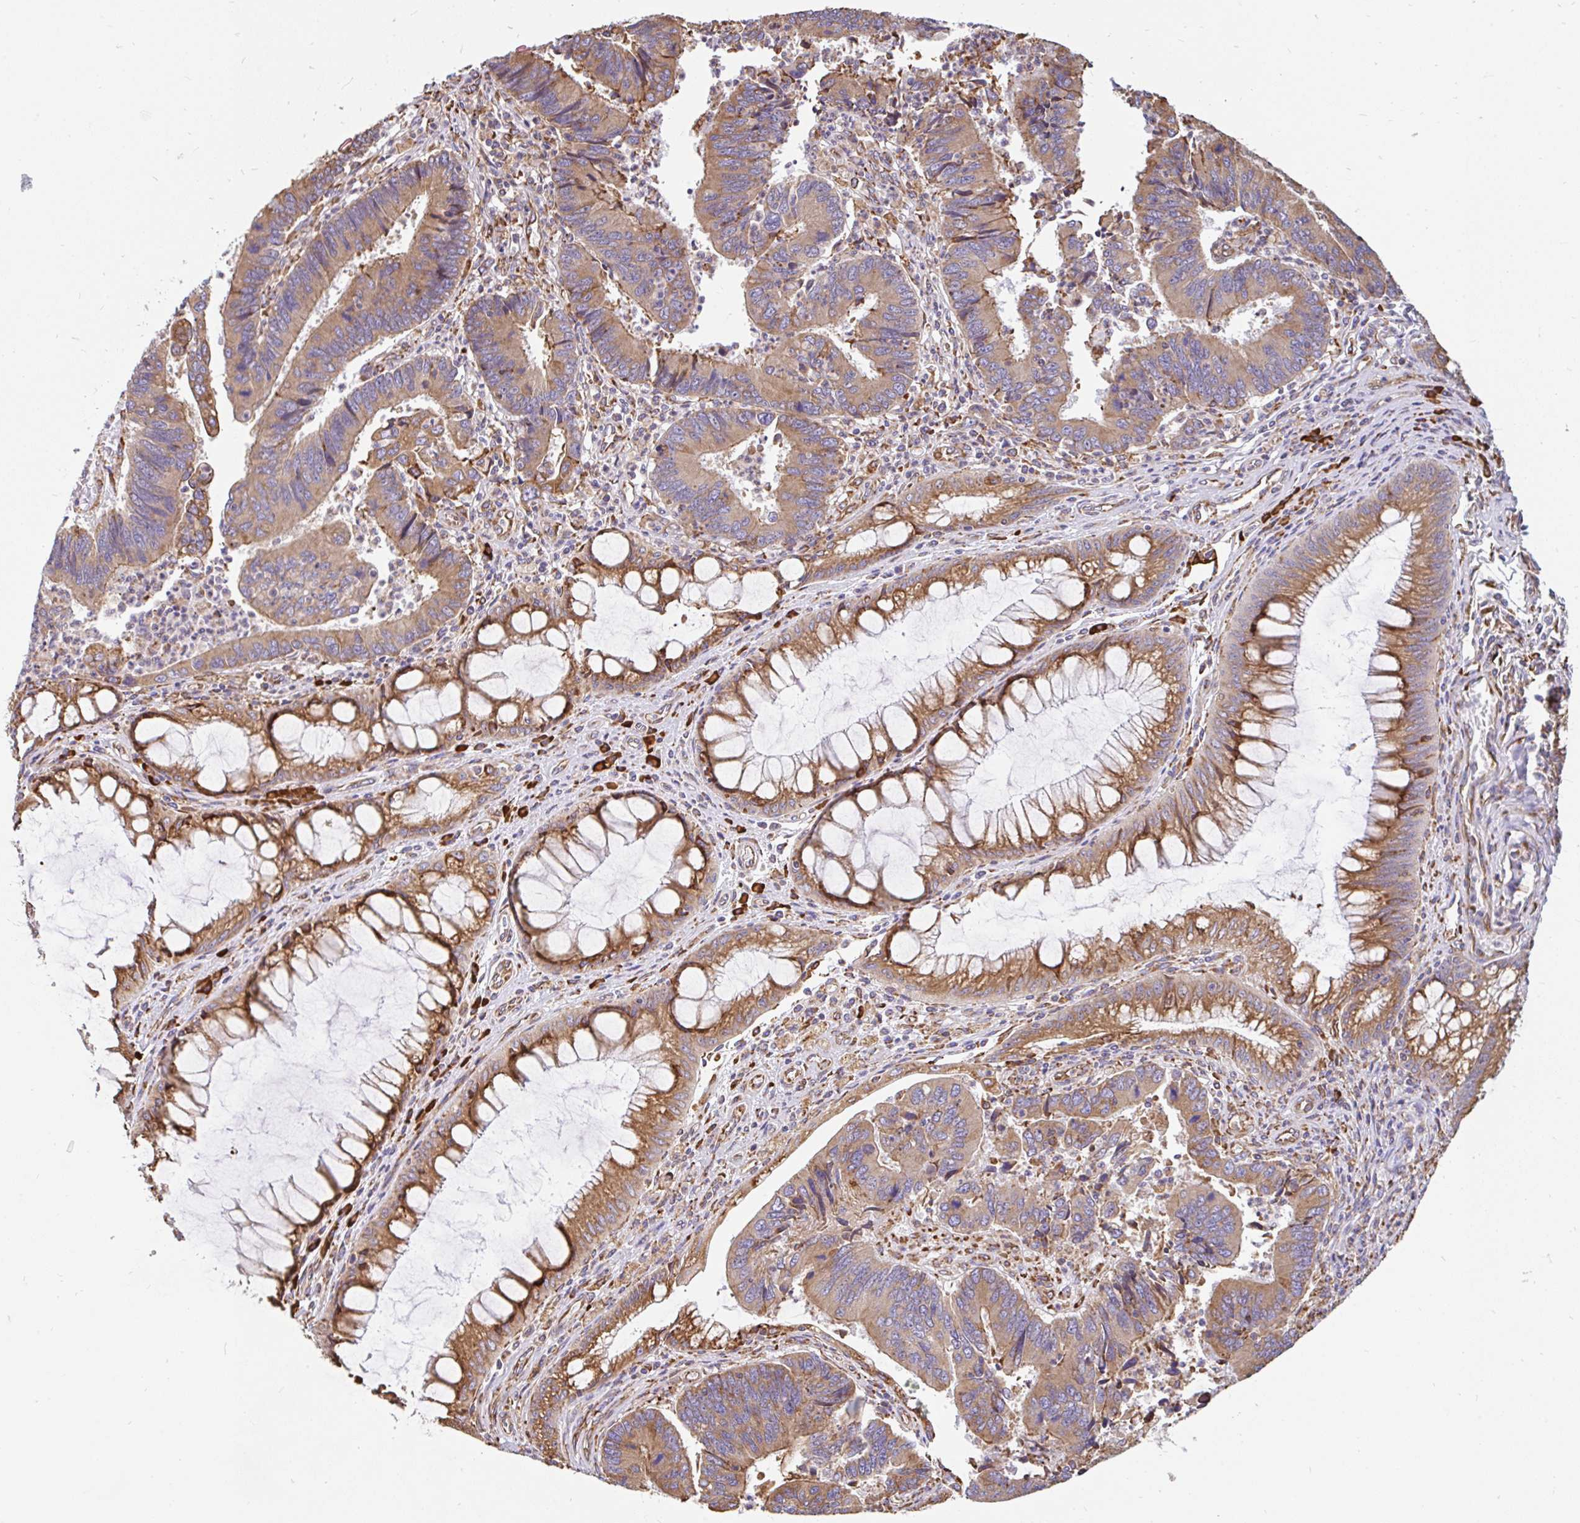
{"staining": {"intensity": "moderate", "quantity": ">75%", "location": "cytoplasmic/membranous"}, "tissue": "colorectal cancer", "cell_type": "Tumor cells", "image_type": "cancer", "snomed": [{"axis": "morphology", "description": "Adenocarcinoma, NOS"}, {"axis": "topography", "description": "Colon"}], "caption": "Moderate cytoplasmic/membranous expression is present in approximately >75% of tumor cells in adenocarcinoma (colorectal).", "gene": "EML5", "patient": {"sex": "female", "age": 67}}